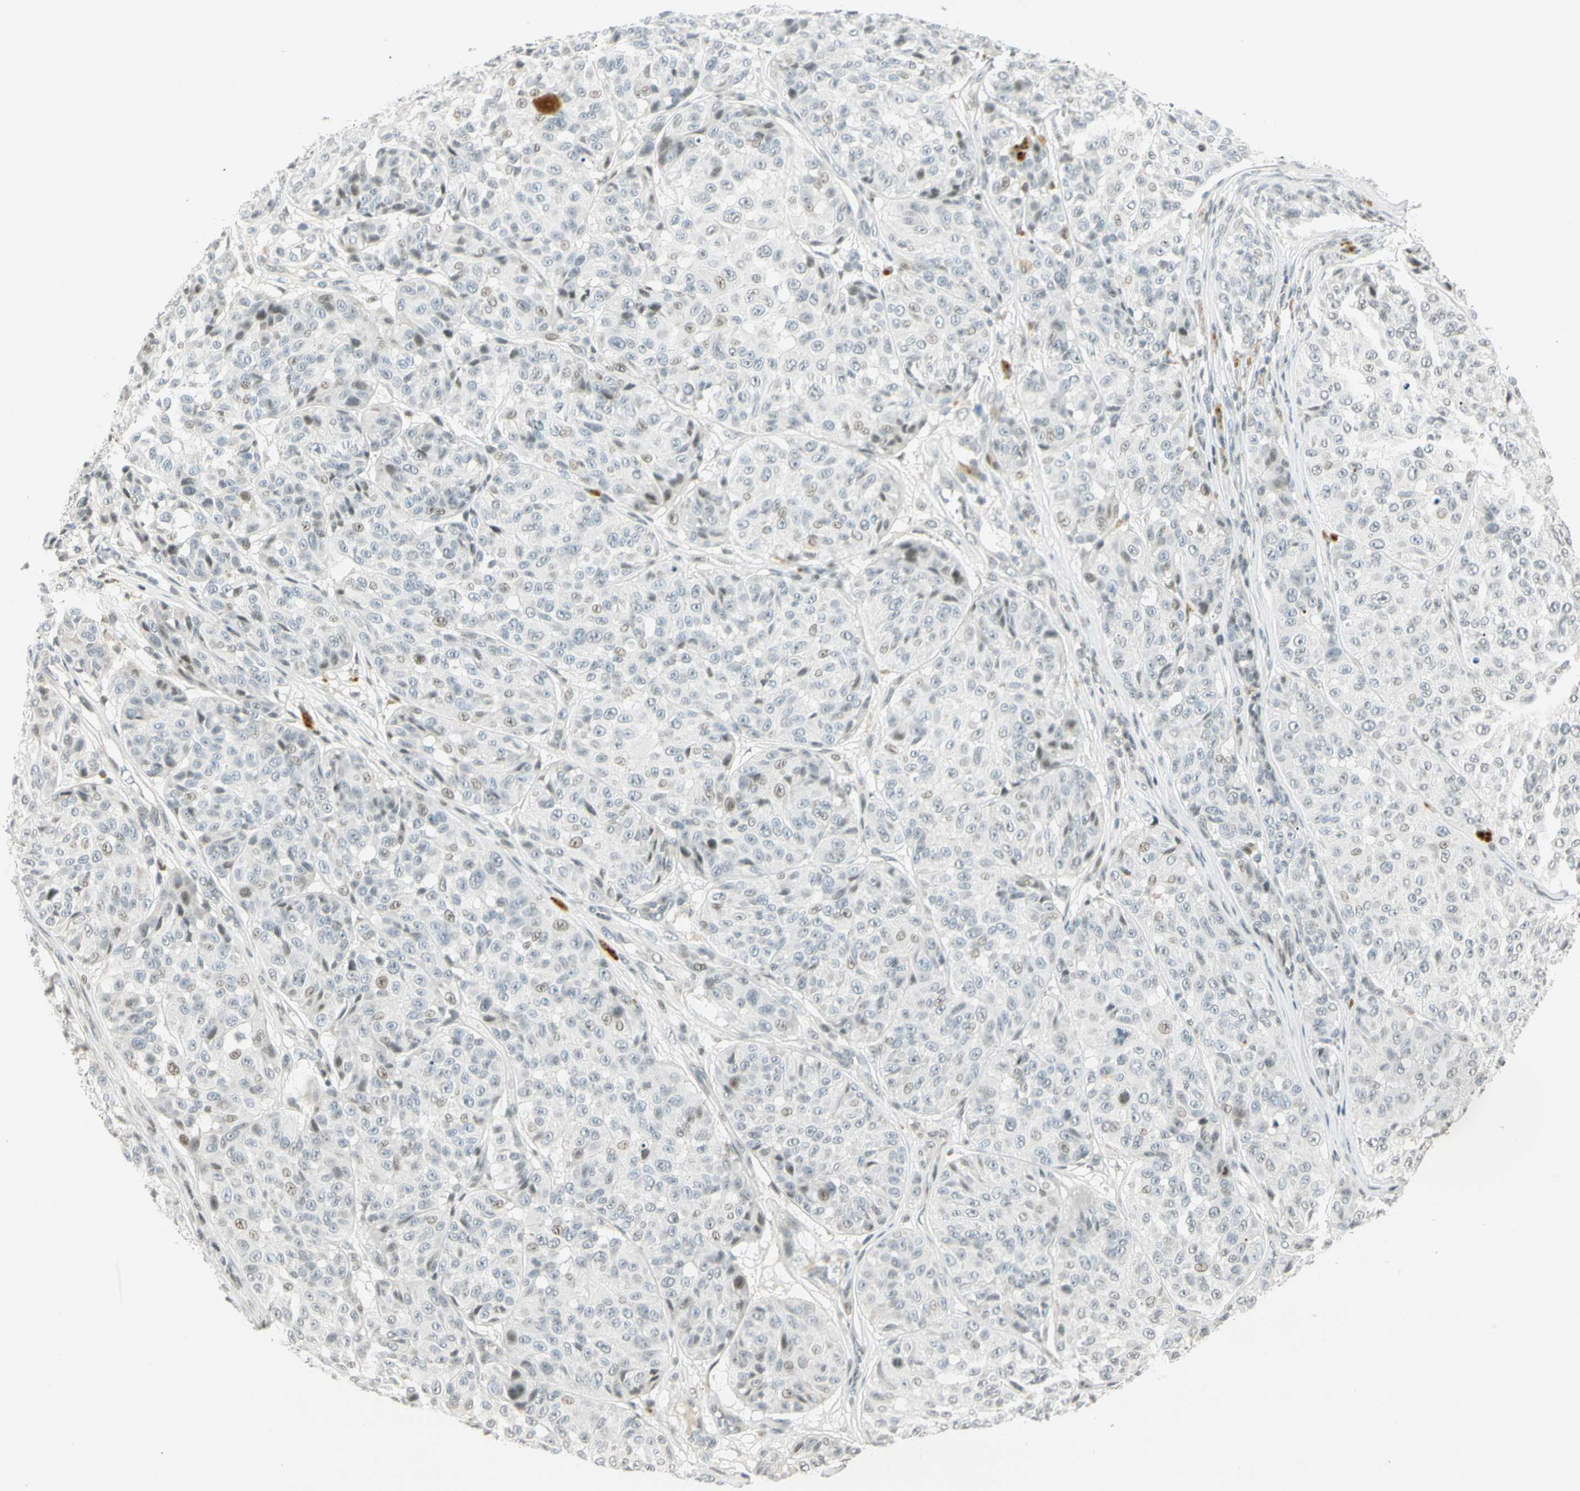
{"staining": {"intensity": "weak", "quantity": "<25%", "location": "nuclear"}, "tissue": "melanoma", "cell_type": "Tumor cells", "image_type": "cancer", "snomed": [{"axis": "morphology", "description": "Malignant melanoma, NOS"}, {"axis": "topography", "description": "Skin"}], "caption": "The image exhibits no significant positivity in tumor cells of melanoma. (Brightfield microscopy of DAB IHC at high magnification).", "gene": "SMAD3", "patient": {"sex": "female", "age": 46}}